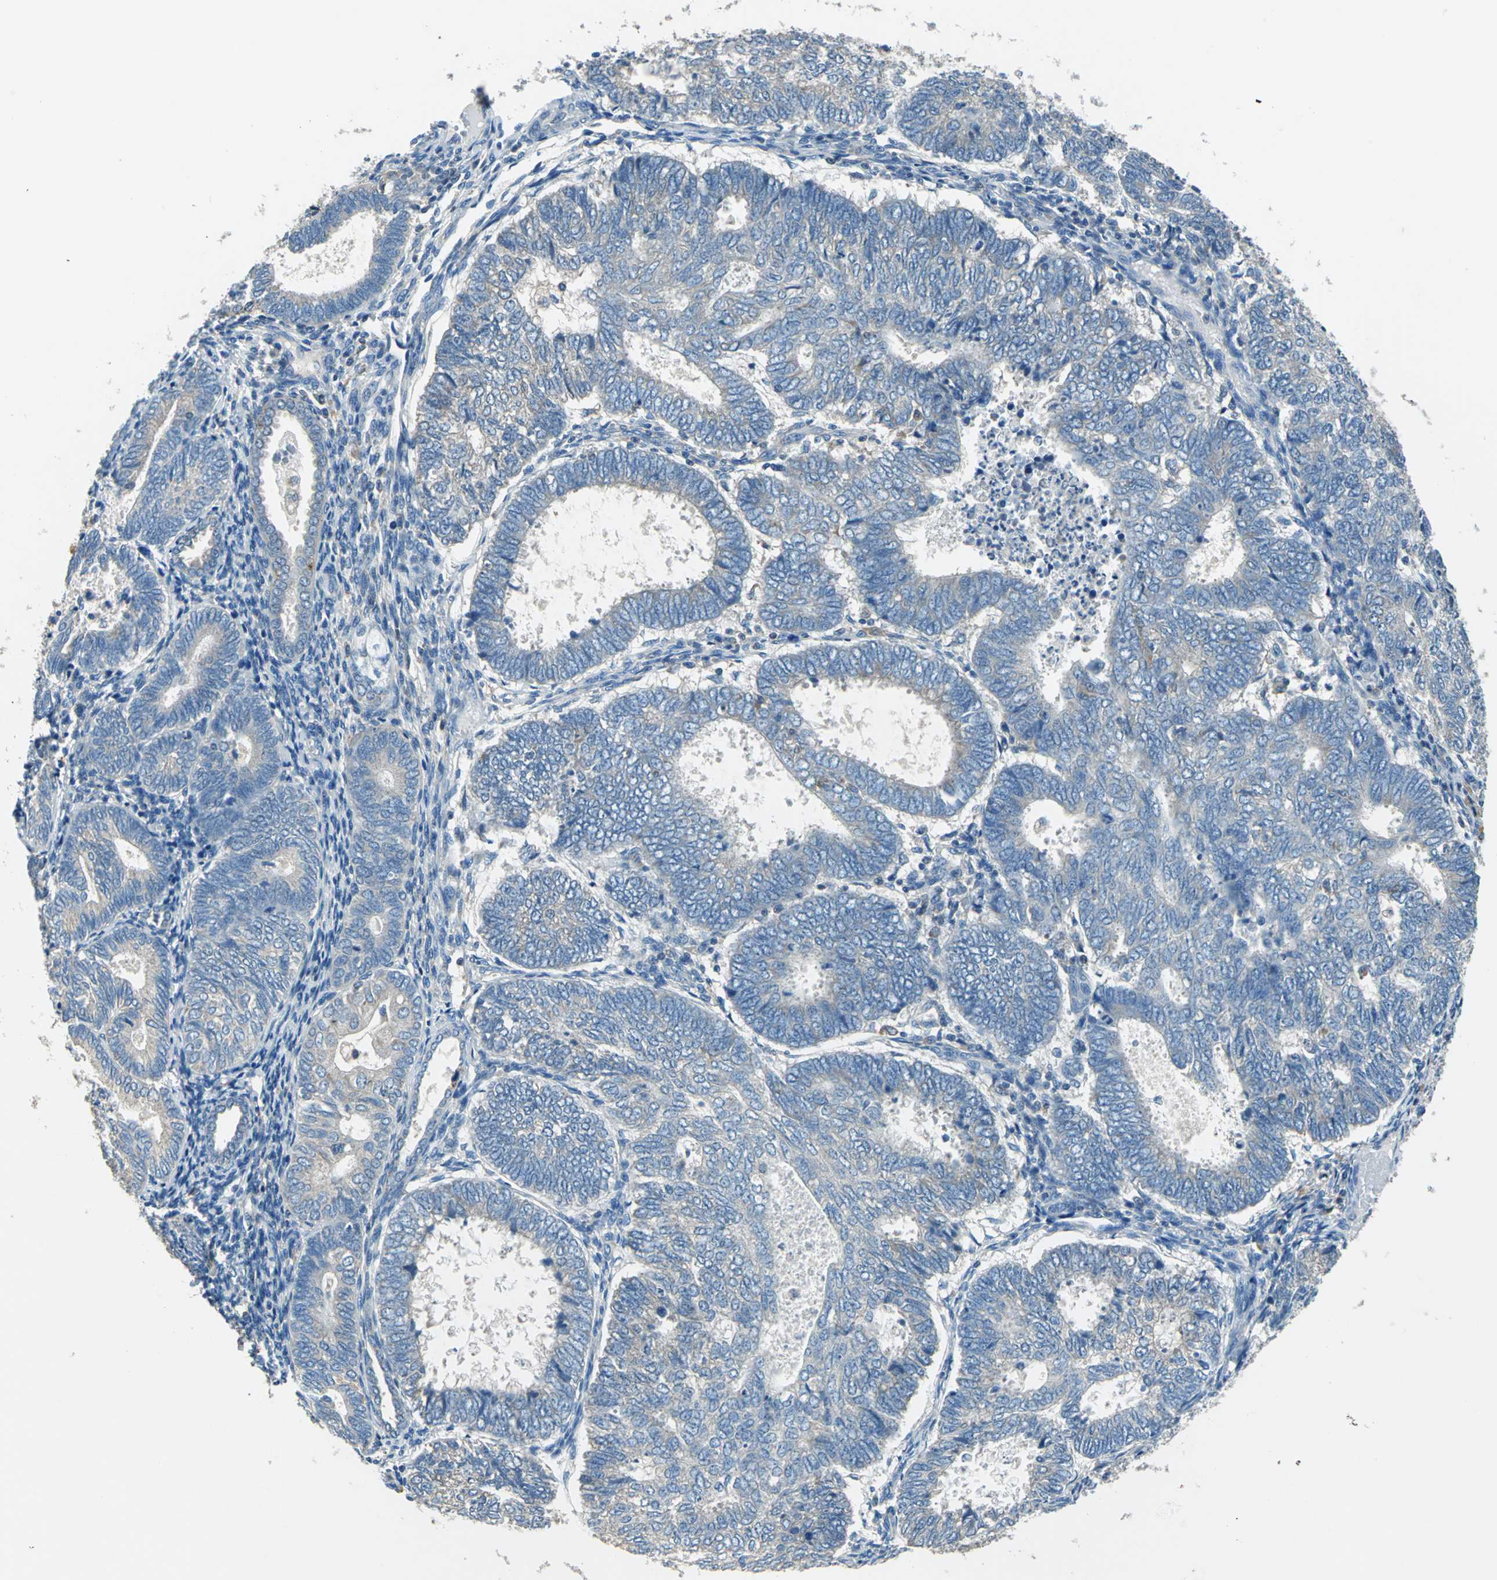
{"staining": {"intensity": "weak", "quantity": "<25%", "location": "cytoplasmic/membranous"}, "tissue": "endometrial cancer", "cell_type": "Tumor cells", "image_type": "cancer", "snomed": [{"axis": "morphology", "description": "Adenocarcinoma, NOS"}, {"axis": "topography", "description": "Uterus"}], "caption": "A photomicrograph of endometrial cancer stained for a protein demonstrates no brown staining in tumor cells.", "gene": "PRKCA", "patient": {"sex": "female", "age": 60}}